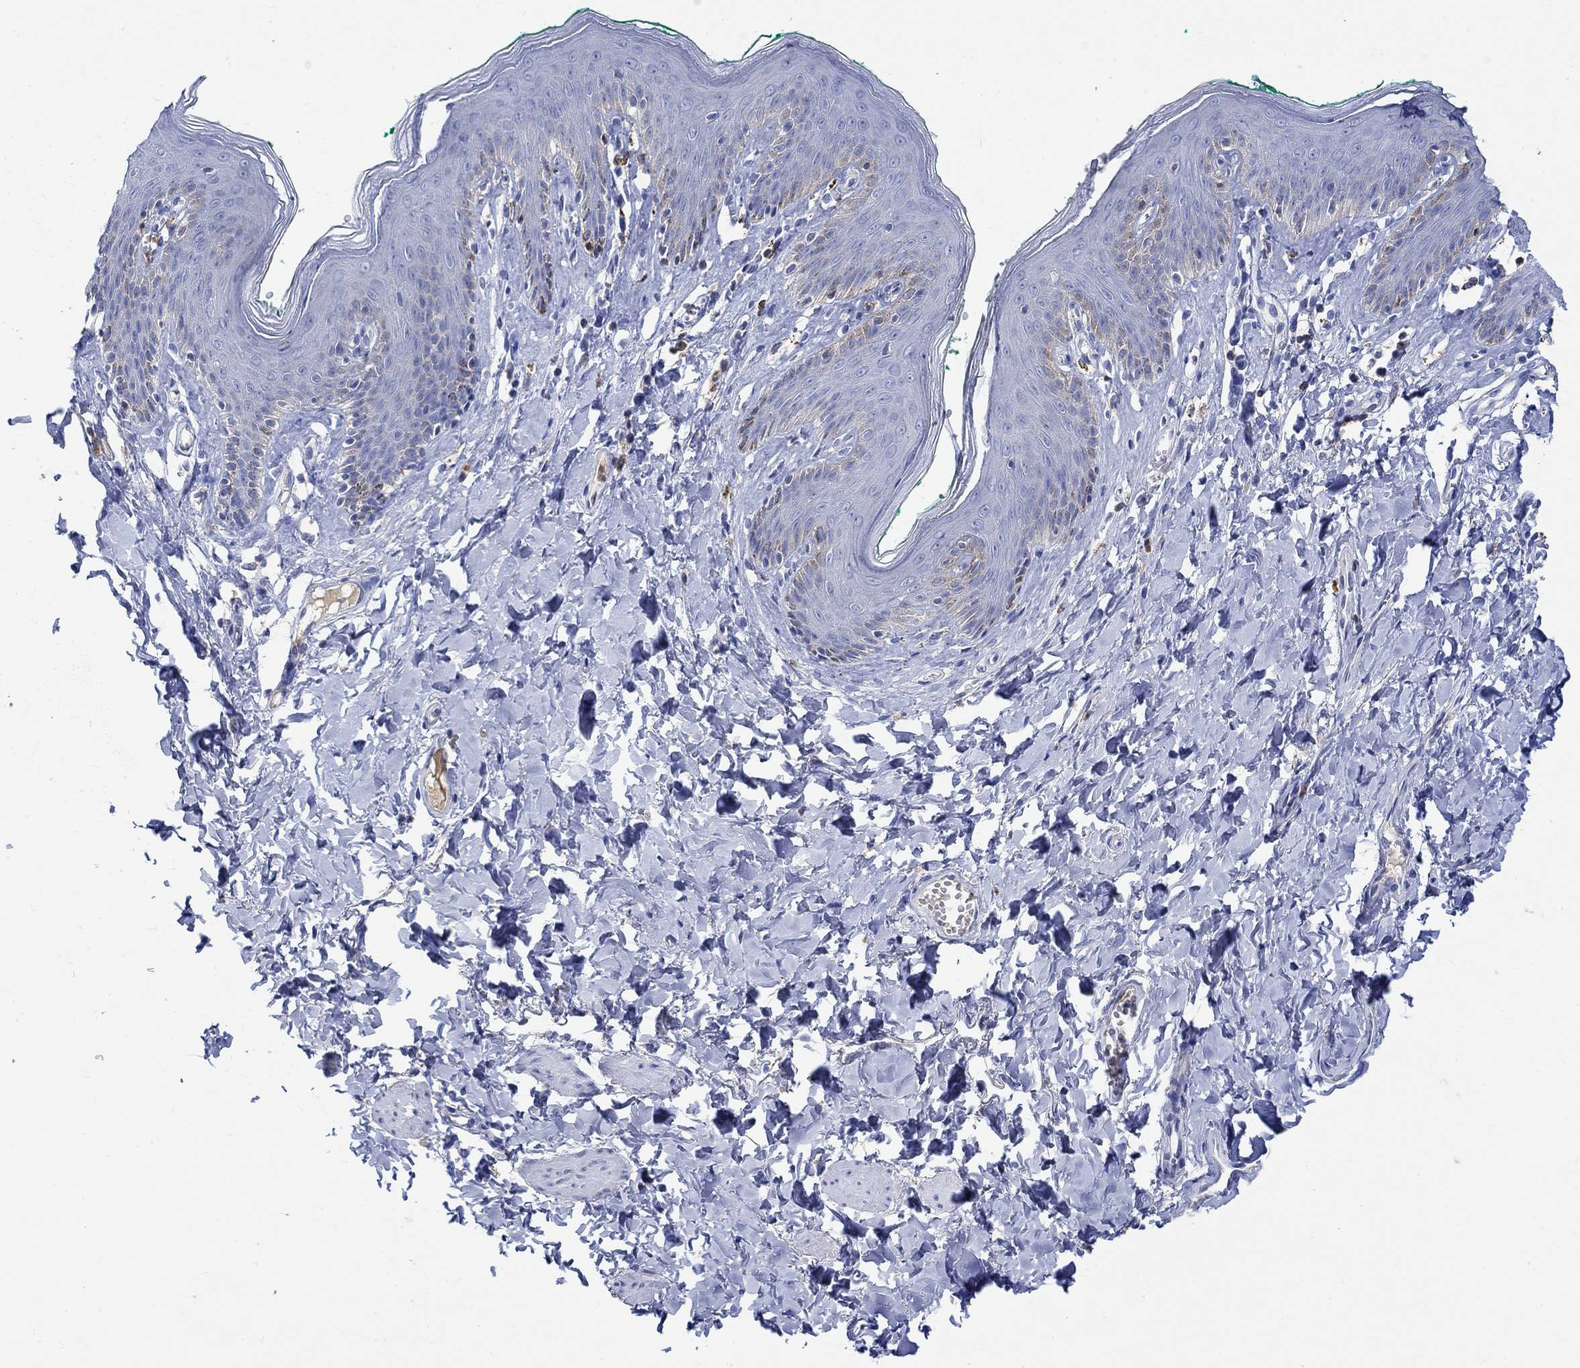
{"staining": {"intensity": "negative", "quantity": "none", "location": "none"}, "tissue": "skin", "cell_type": "Epidermal cells", "image_type": "normal", "snomed": [{"axis": "morphology", "description": "Normal tissue, NOS"}, {"axis": "topography", "description": "Vulva"}], "caption": "DAB immunohistochemical staining of benign human skin displays no significant staining in epidermal cells.", "gene": "GCM1", "patient": {"sex": "female", "age": 66}}